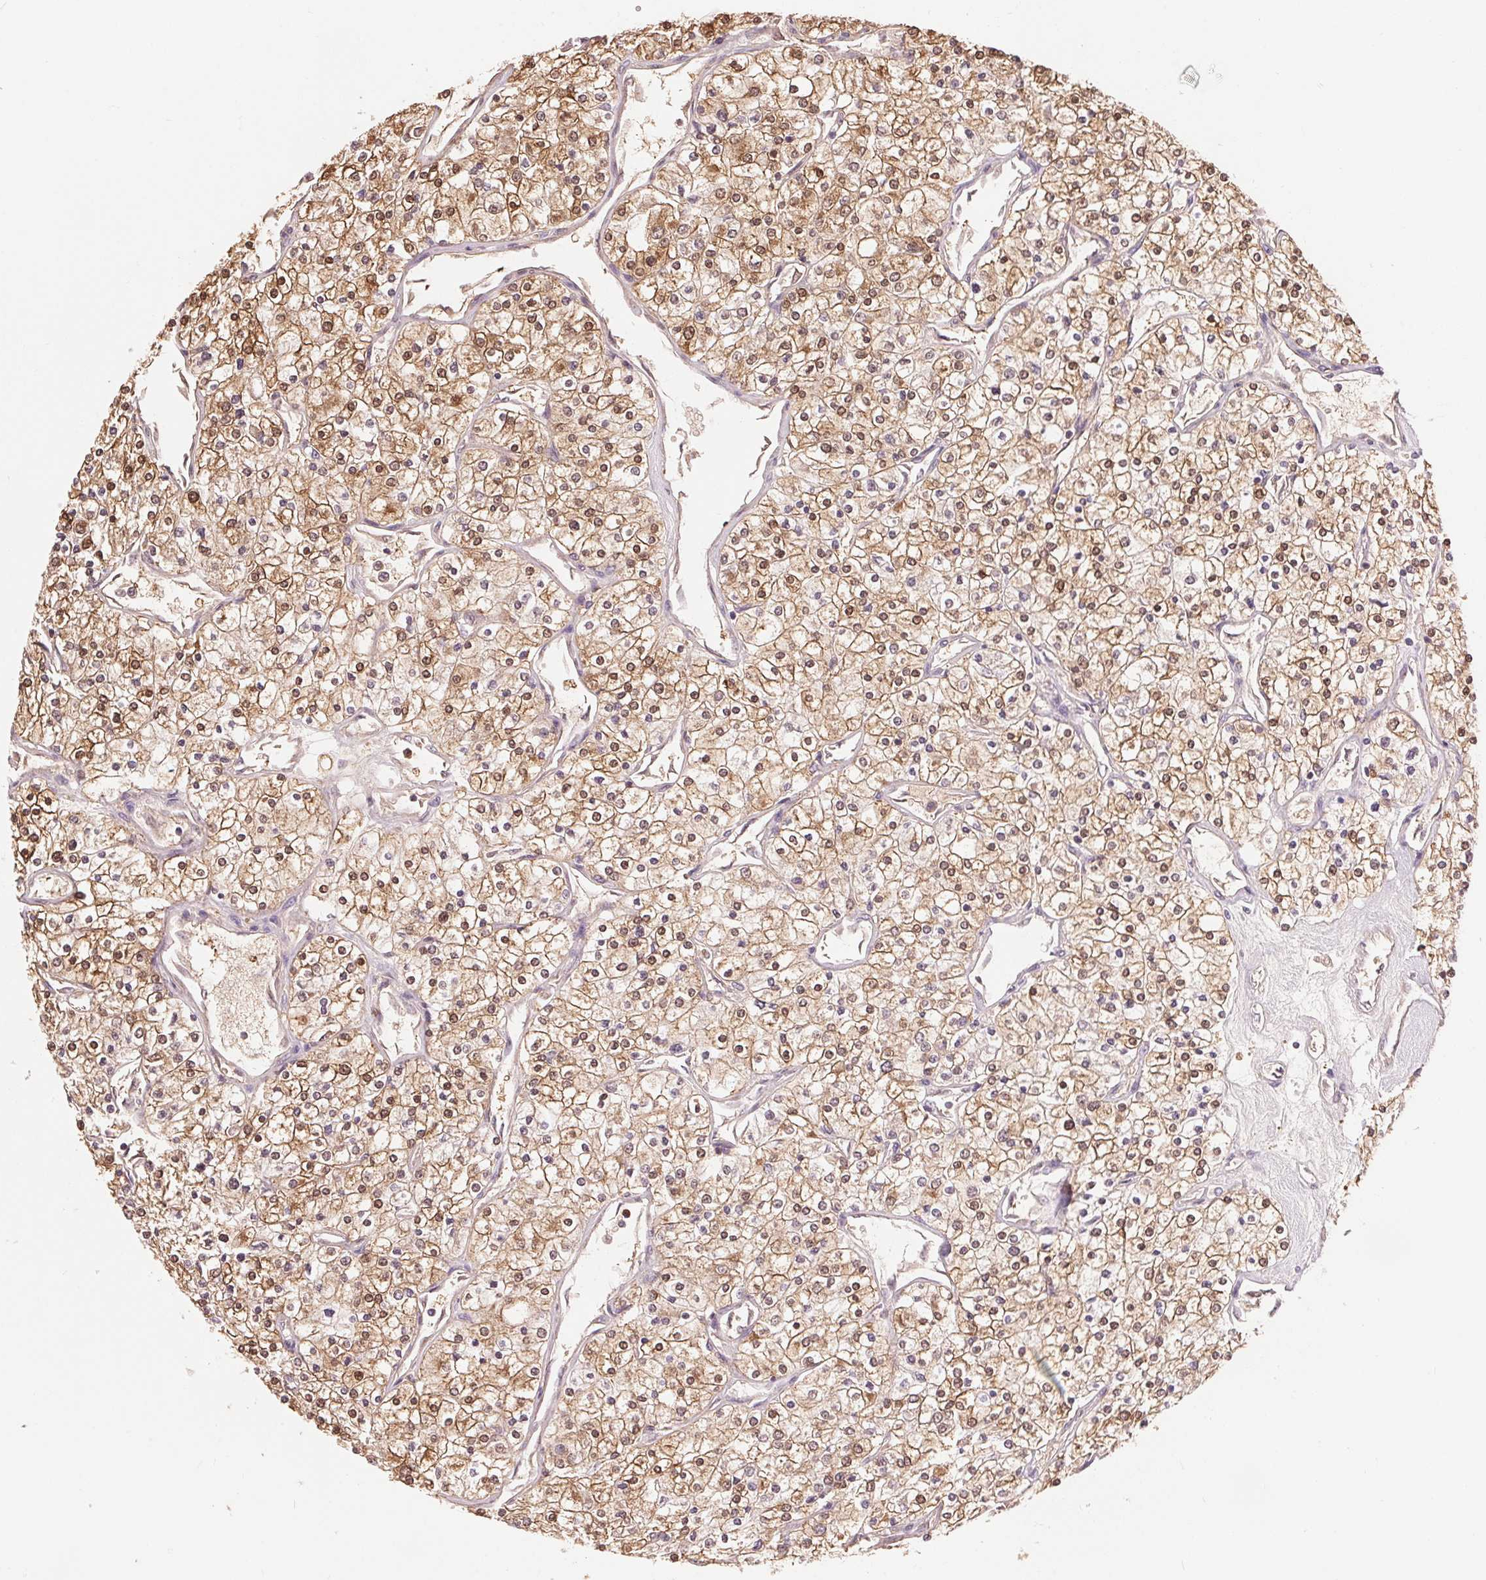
{"staining": {"intensity": "moderate", "quantity": ">75%", "location": "cytoplasmic/membranous,nuclear"}, "tissue": "renal cancer", "cell_type": "Tumor cells", "image_type": "cancer", "snomed": [{"axis": "morphology", "description": "Adenocarcinoma, NOS"}, {"axis": "topography", "description": "Kidney"}], "caption": "Human renal cancer (adenocarcinoma) stained with a protein marker displays moderate staining in tumor cells.", "gene": "TMEM273", "patient": {"sex": "male", "age": 80}}